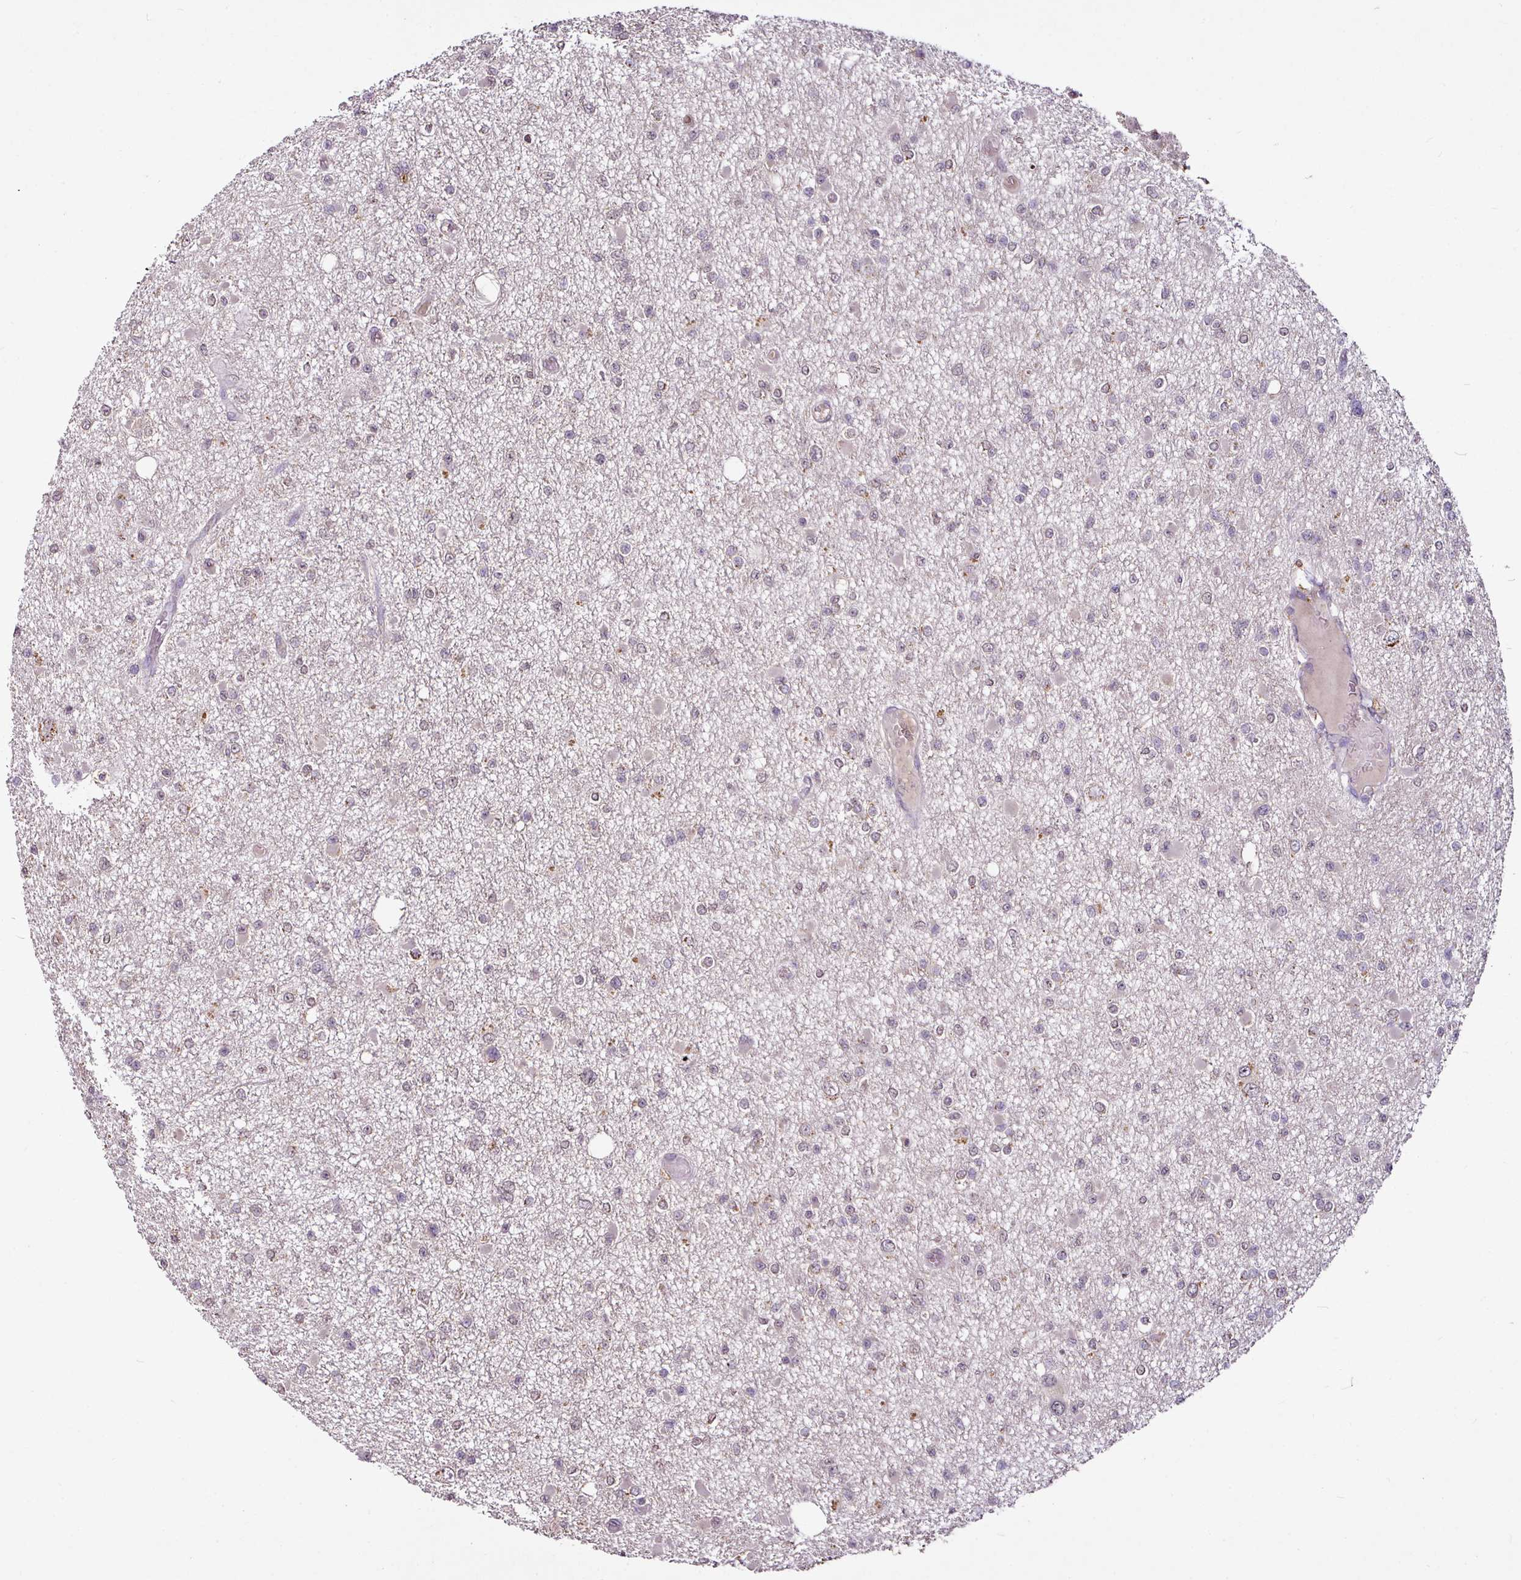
{"staining": {"intensity": "weak", "quantity": "<25%", "location": "nuclear"}, "tissue": "glioma", "cell_type": "Tumor cells", "image_type": "cancer", "snomed": [{"axis": "morphology", "description": "Glioma, malignant, Low grade"}, {"axis": "topography", "description": "Brain"}], "caption": "A high-resolution photomicrograph shows immunohistochemistry staining of glioma, which shows no significant positivity in tumor cells. Nuclei are stained in blue.", "gene": "RPL38", "patient": {"sex": "female", "age": 22}}